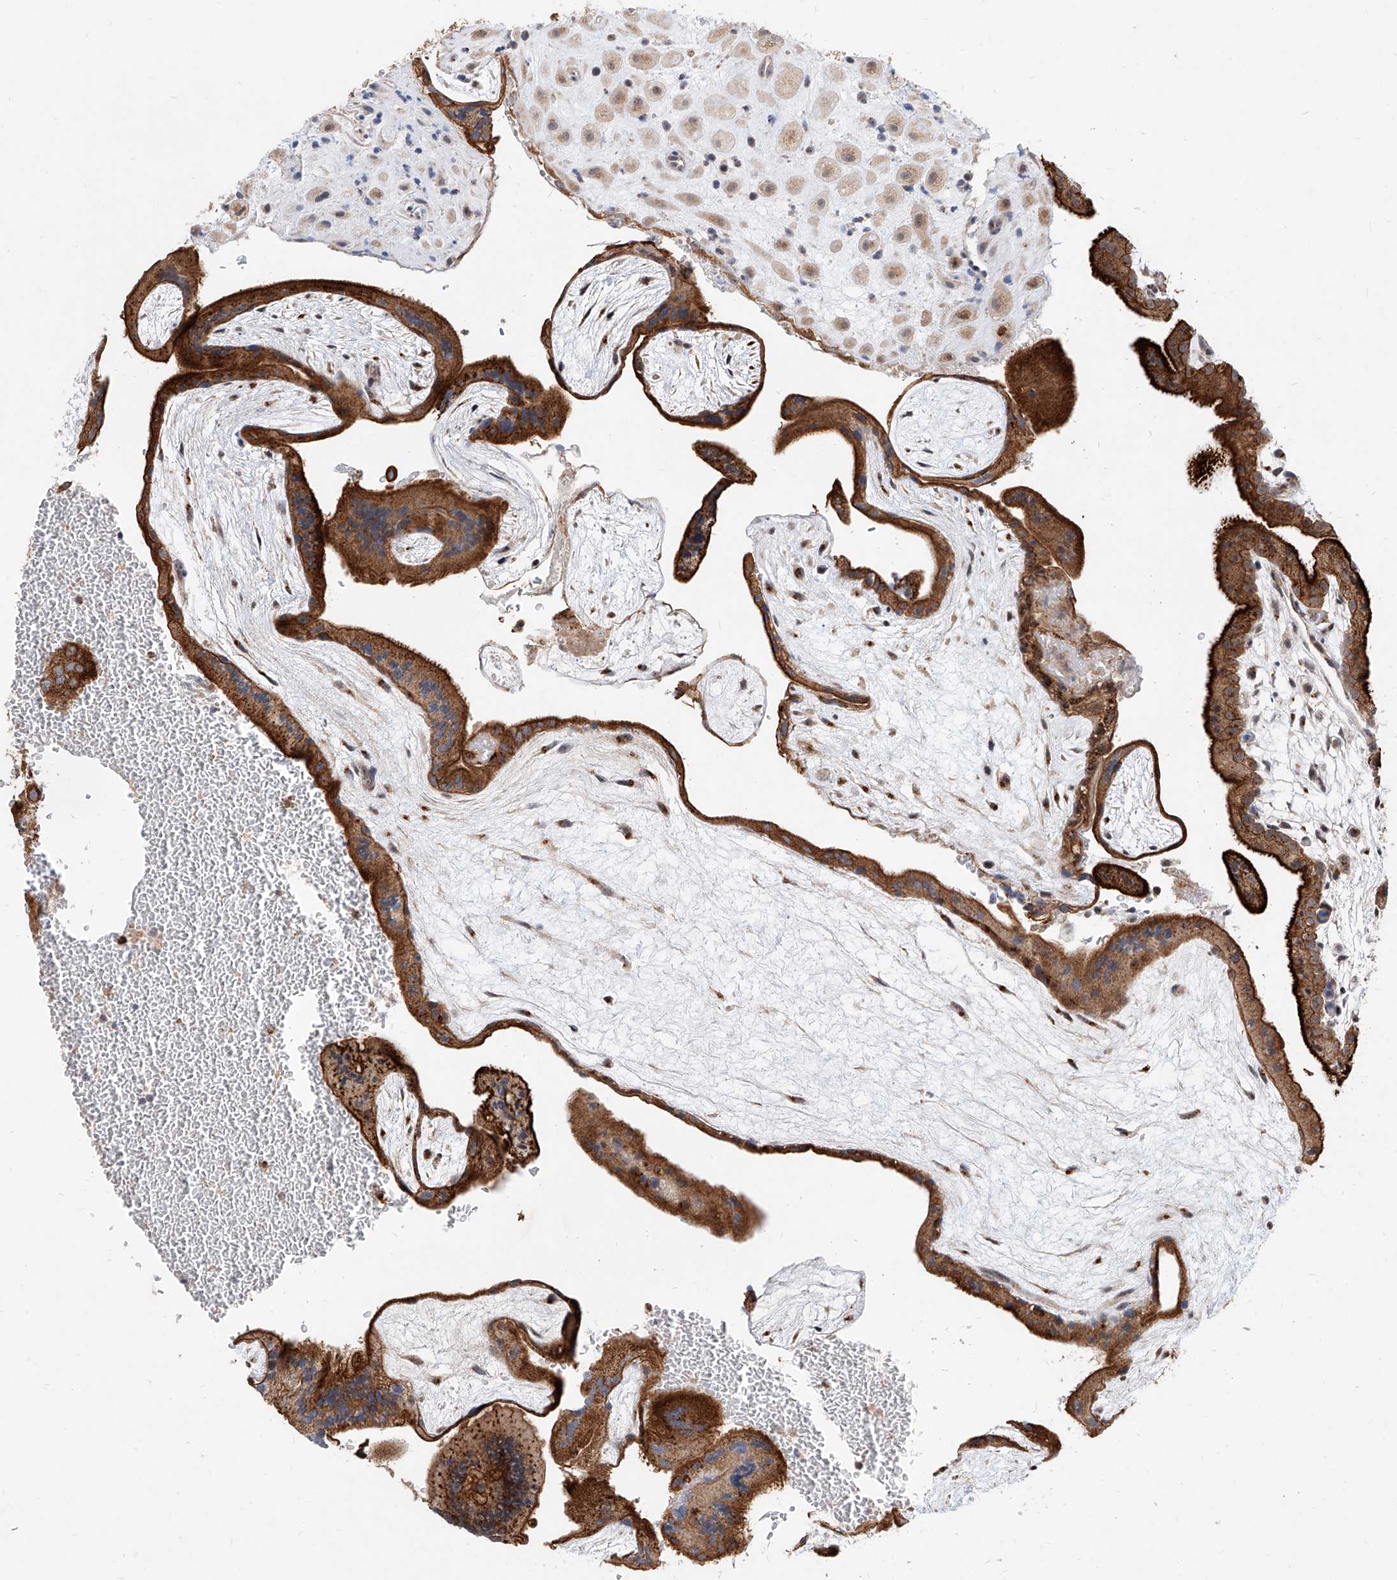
{"staining": {"intensity": "weak", "quantity": ">75%", "location": "cytoplasmic/membranous"}, "tissue": "placenta", "cell_type": "Decidual cells", "image_type": "normal", "snomed": [{"axis": "morphology", "description": "Normal tissue, NOS"}, {"axis": "topography", "description": "Placenta"}], "caption": "The micrograph displays a brown stain indicating the presence of a protein in the cytoplasmic/membranous of decidual cells in placenta.", "gene": "MFSD4B", "patient": {"sex": "female", "age": 35}}